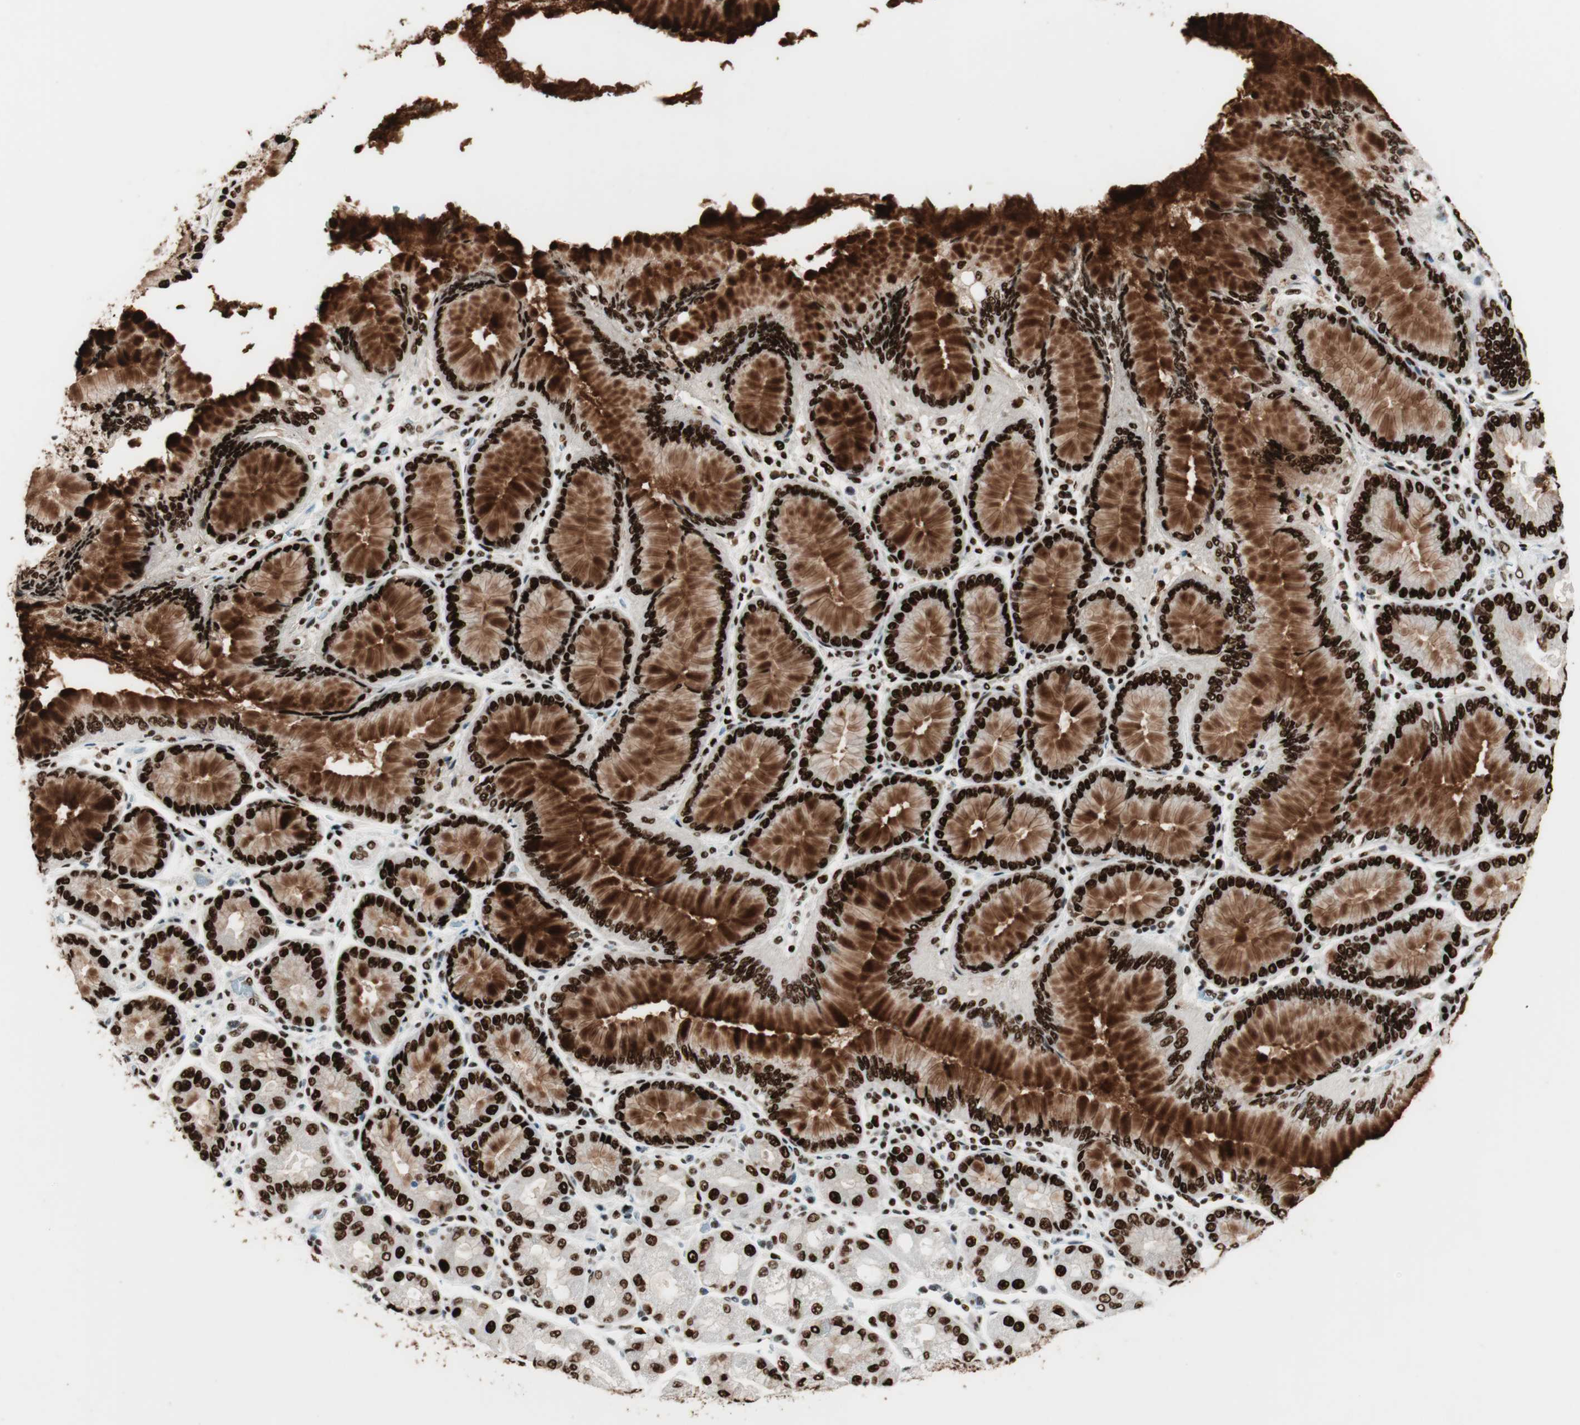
{"staining": {"intensity": "strong", "quantity": ">75%", "location": "nuclear"}, "tissue": "stomach cancer", "cell_type": "Tumor cells", "image_type": "cancer", "snomed": [{"axis": "morphology", "description": "Normal tissue, NOS"}, {"axis": "morphology", "description": "Adenocarcinoma, NOS"}, {"axis": "topography", "description": "Stomach, upper"}, {"axis": "topography", "description": "Stomach"}], "caption": "Stomach cancer tissue exhibits strong nuclear expression in approximately >75% of tumor cells", "gene": "PSME3", "patient": {"sex": "male", "age": 59}}